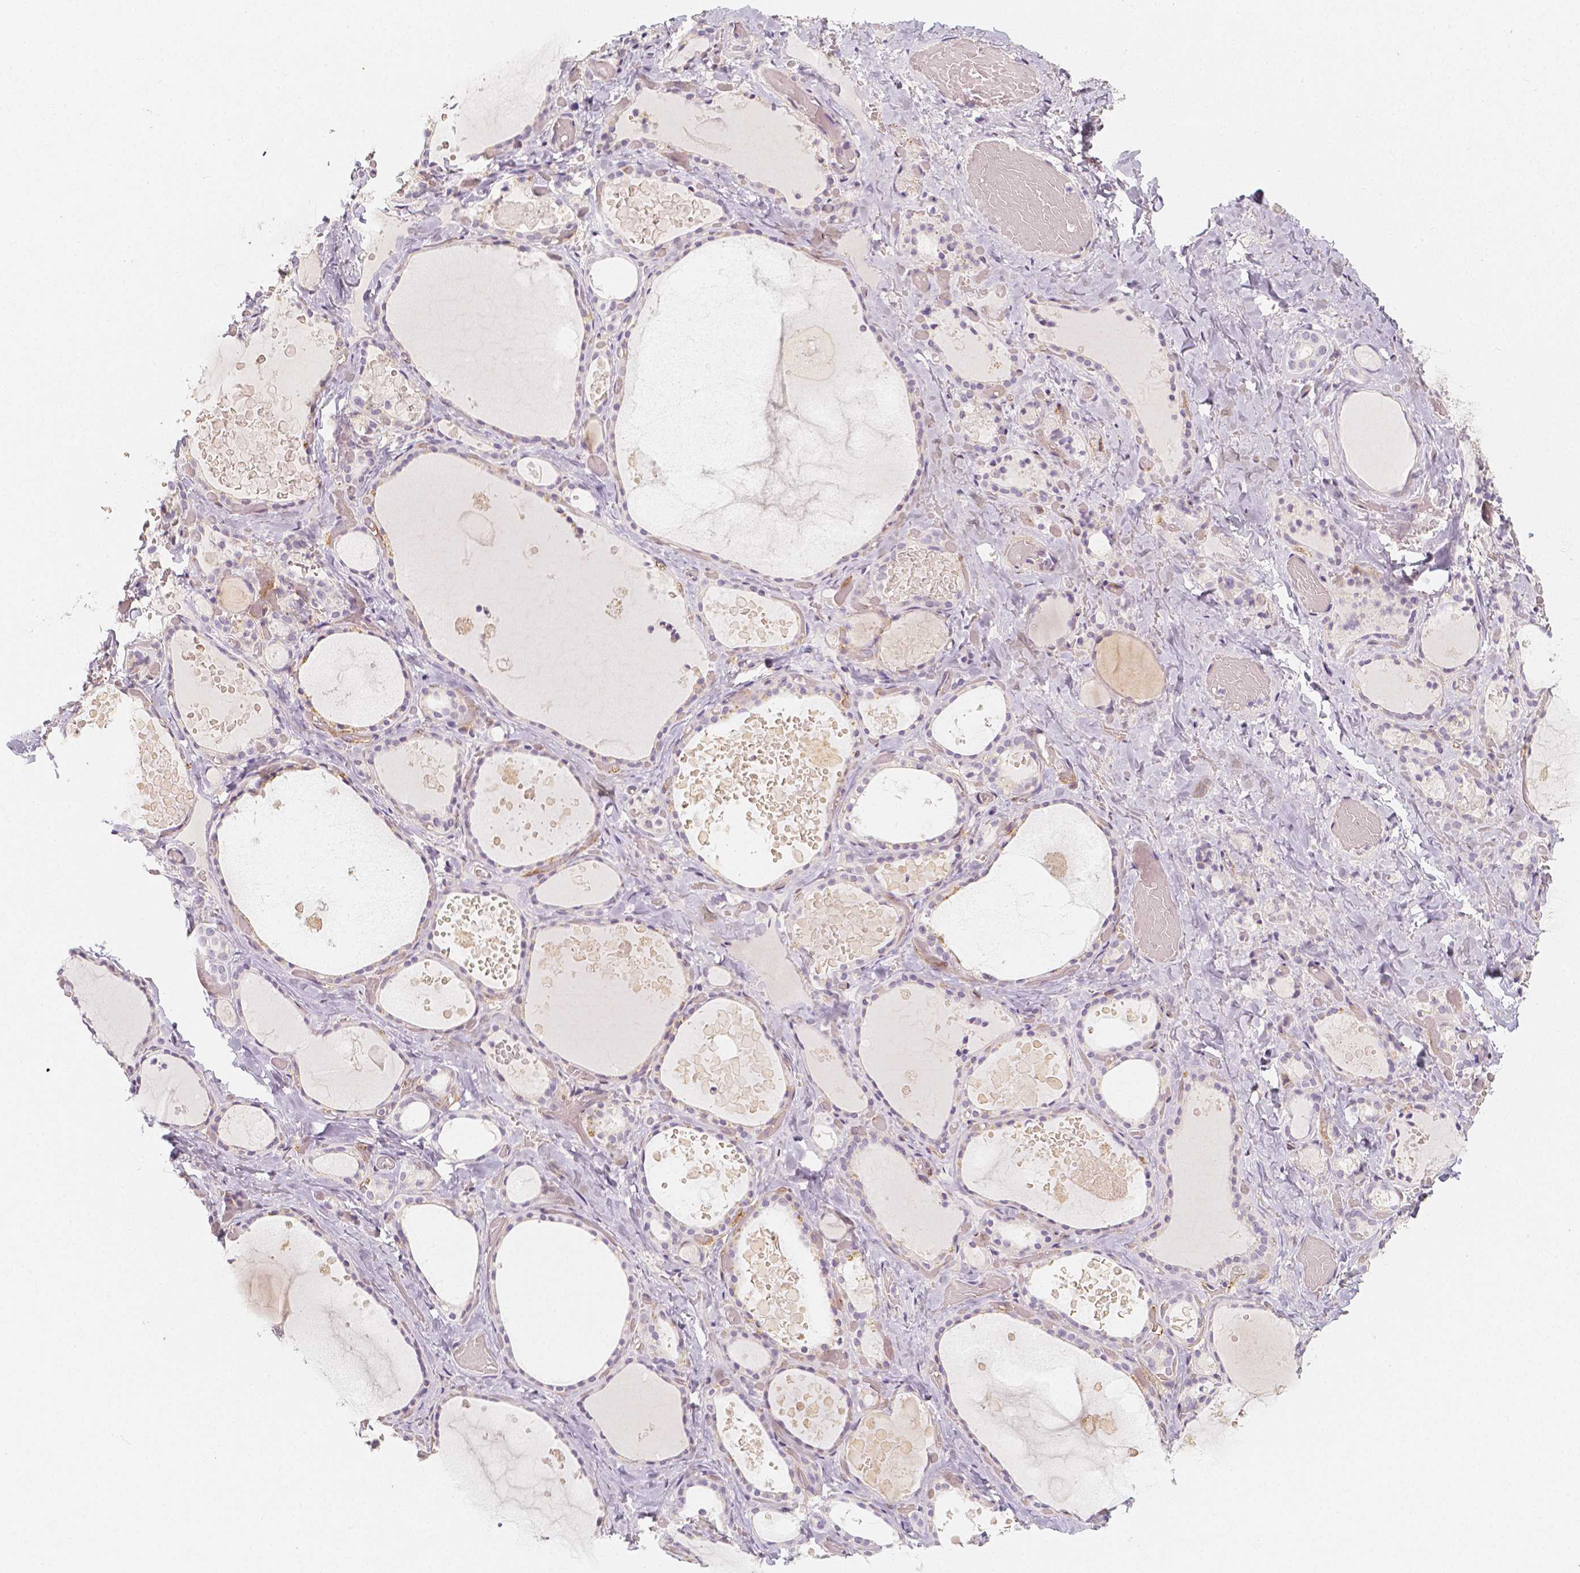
{"staining": {"intensity": "negative", "quantity": "none", "location": "none"}, "tissue": "thyroid gland", "cell_type": "Glandular cells", "image_type": "normal", "snomed": [{"axis": "morphology", "description": "Normal tissue, NOS"}, {"axis": "topography", "description": "Thyroid gland"}], "caption": "High magnification brightfield microscopy of benign thyroid gland stained with DAB (3,3'-diaminobenzidine) (brown) and counterstained with hematoxylin (blue): glandular cells show no significant staining. (DAB immunohistochemistry with hematoxylin counter stain).", "gene": "THY1", "patient": {"sex": "female", "age": 56}}